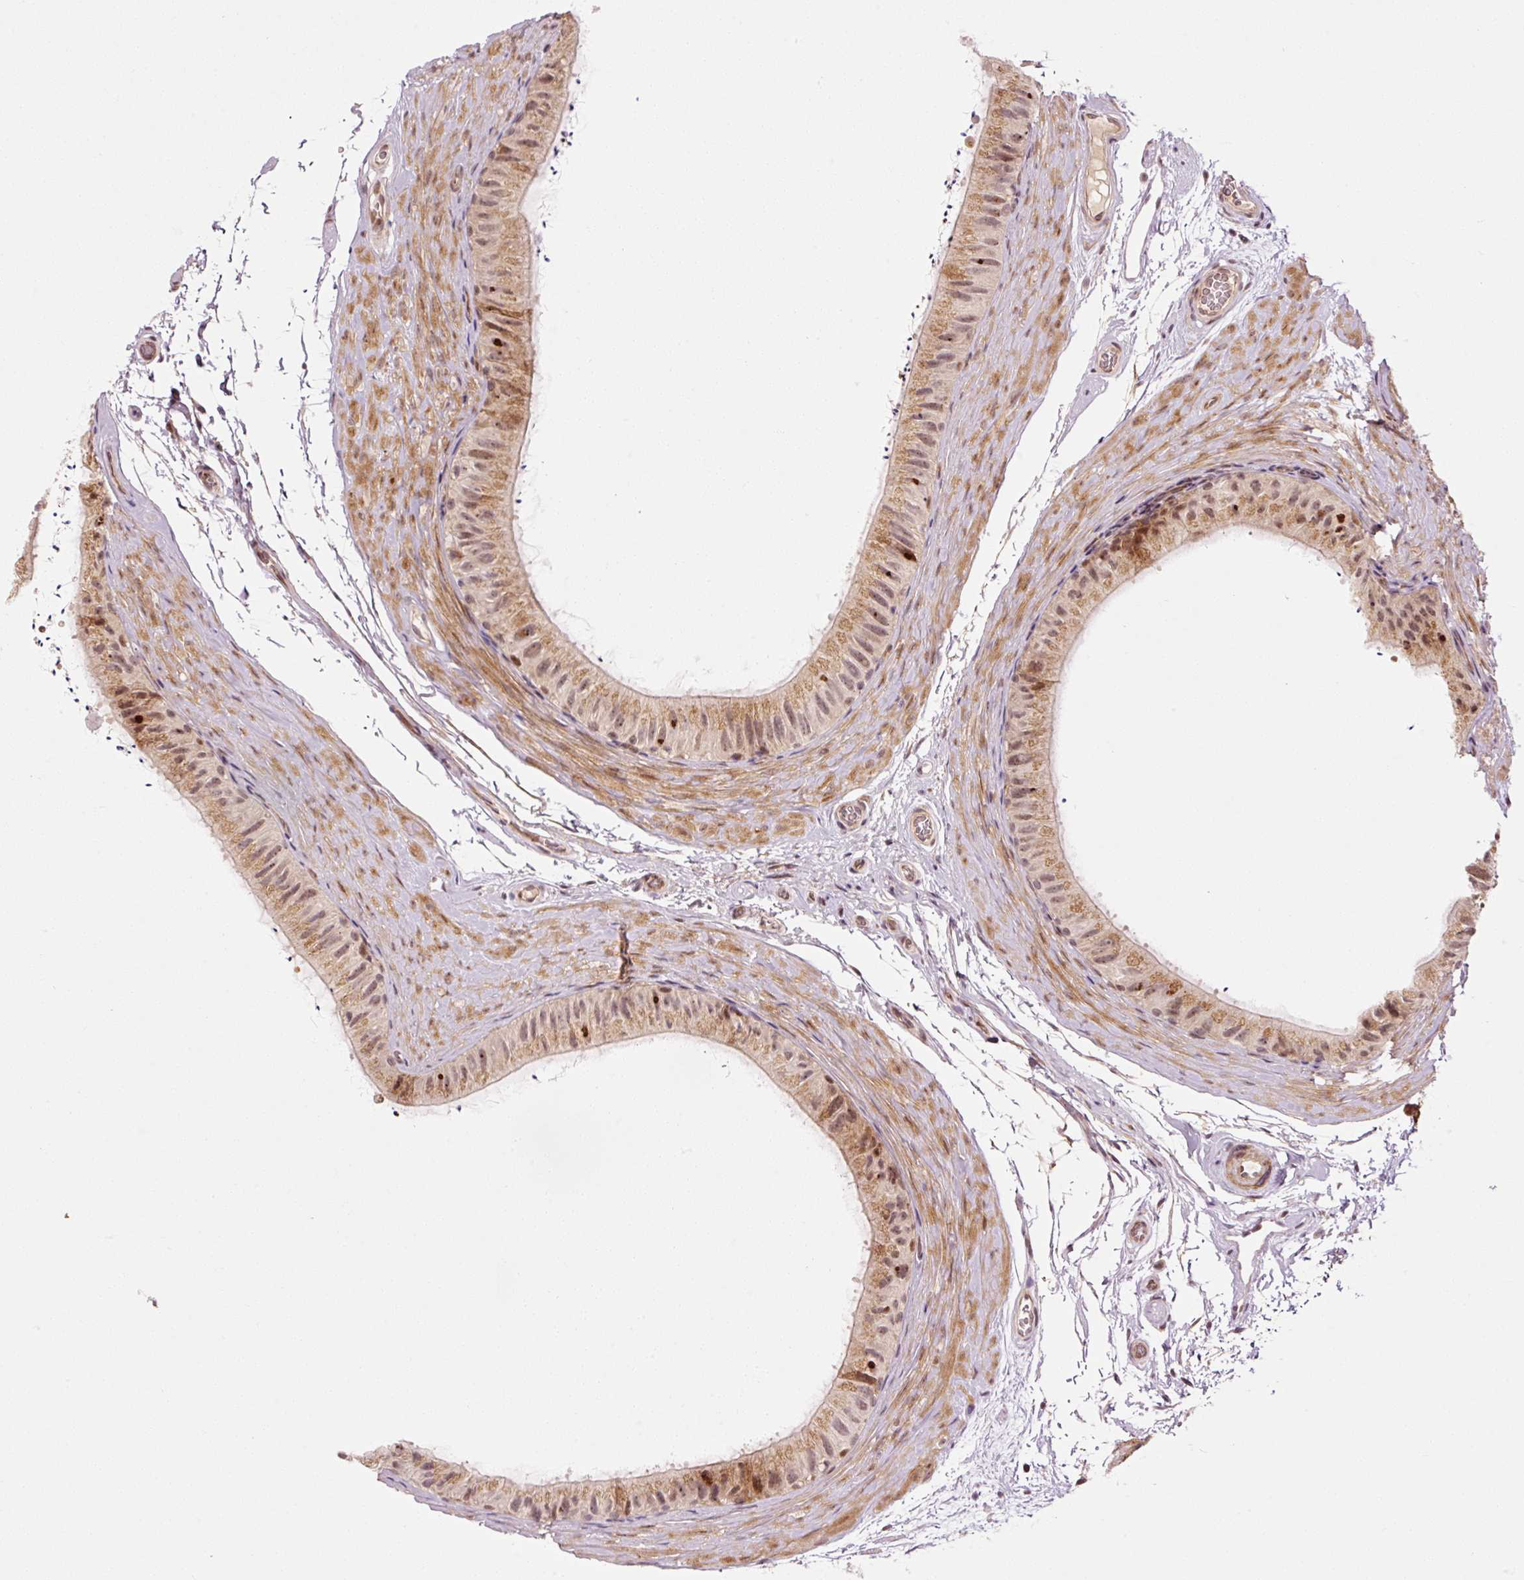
{"staining": {"intensity": "strong", "quantity": "25%-75%", "location": "cytoplasmic/membranous,nuclear"}, "tissue": "epididymis", "cell_type": "Glandular cells", "image_type": "normal", "snomed": [{"axis": "morphology", "description": "Normal tissue, NOS"}, {"axis": "topography", "description": "Epididymis"}], "caption": "This photomicrograph displays immunohistochemistry staining of benign human epididymis, with high strong cytoplasmic/membranous,nuclear expression in approximately 25%-75% of glandular cells.", "gene": "ANKRD20A1", "patient": {"sex": "male", "age": 55}}